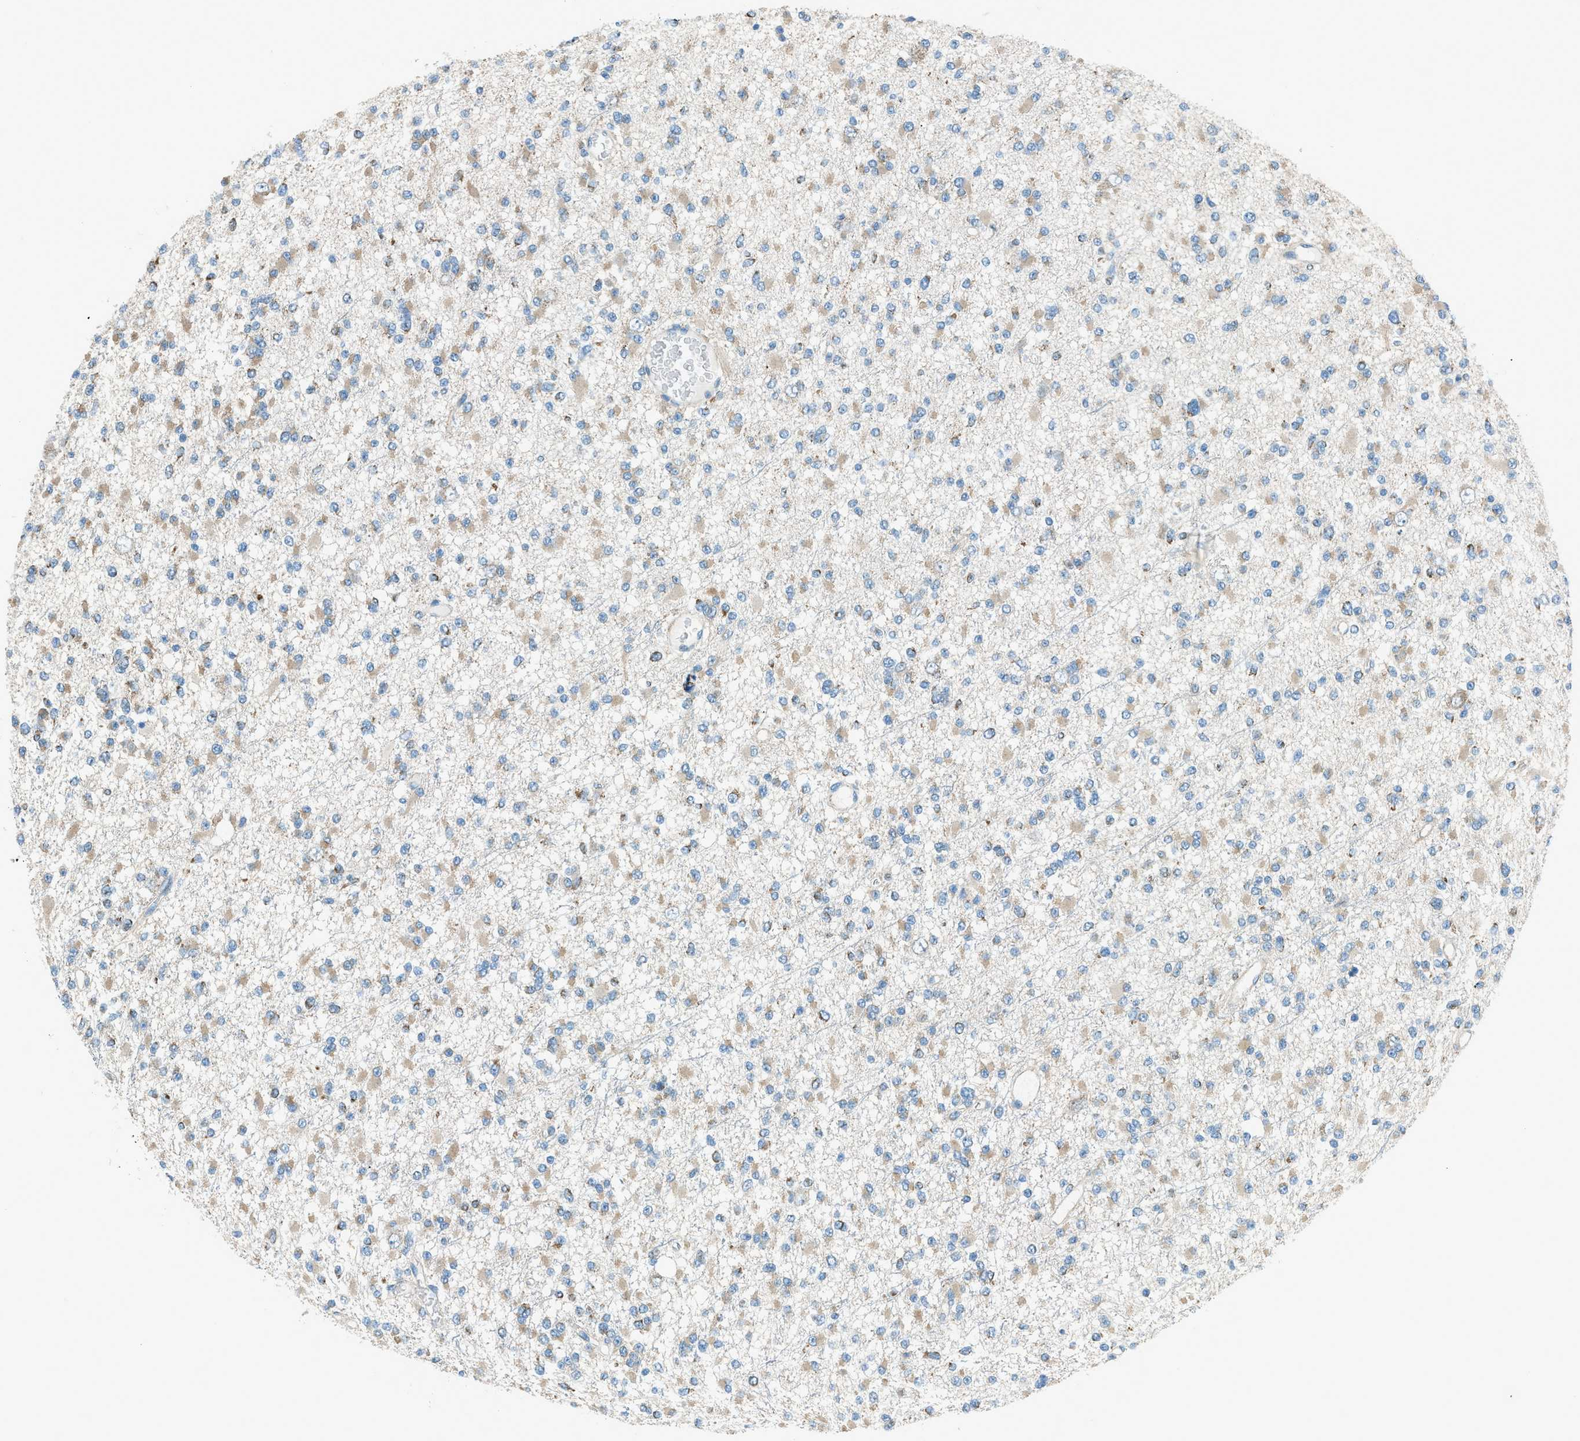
{"staining": {"intensity": "negative", "quantity": "none", "location": "none"}, "tissue": "glioma", "cell_type": "Tumor cells", "image_type": "cancer", "snomed": [{"axis": "morphology", "description": "Glioma, malignant, Low grade"}, {"axis": "topography", "description": "Brain"}], "caption": "IHC photomicrograph of neoplastic tissue: human glioma stained with DAB (3,3'-diaminobenzidine) reveals no significant protein positivity in tumor cells. (DAB (3,3'-diaminobenzidine) immunohistochemistry (IHC) with hematoxylin counter stain).", "gene": "PIGG", "patient": {"sex": "female", "age": 22}}